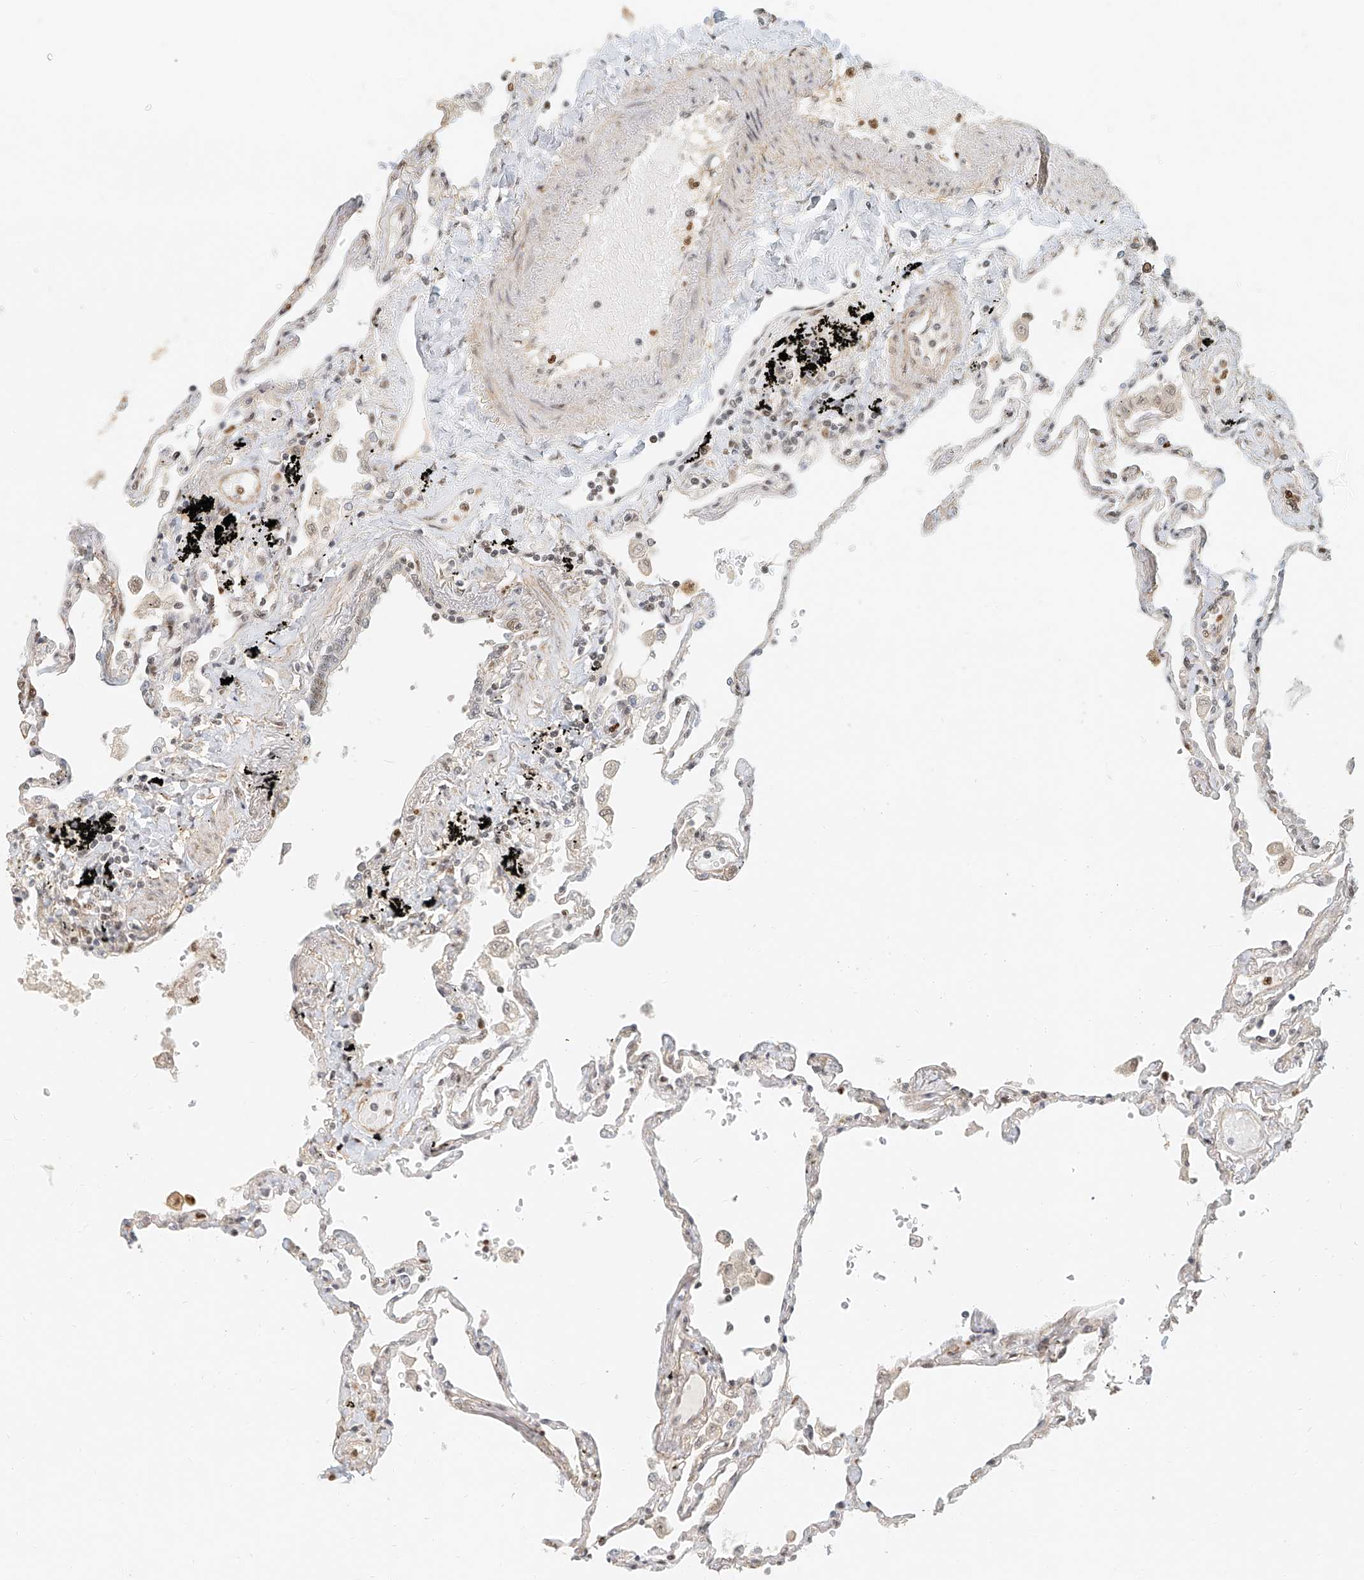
{"staining": {"intensity": "strong", "quantity": "25%-75%", "location": "nuclear"}, "tissue": "lung", "cell_type": "Alveolar cells", "image_type": "normal", "snomed": [{"axis": "morphology", "description": "Normal tissue, NOS"}, {"axis": "topography", "description": "Lung"}], "caption": "This is an image of IHC staining of benign lung, which shows strong positivity in the nuclear of alveolar cells.", "gene": "CXorf58", "patient": {"sex": "female", "age": 67}}